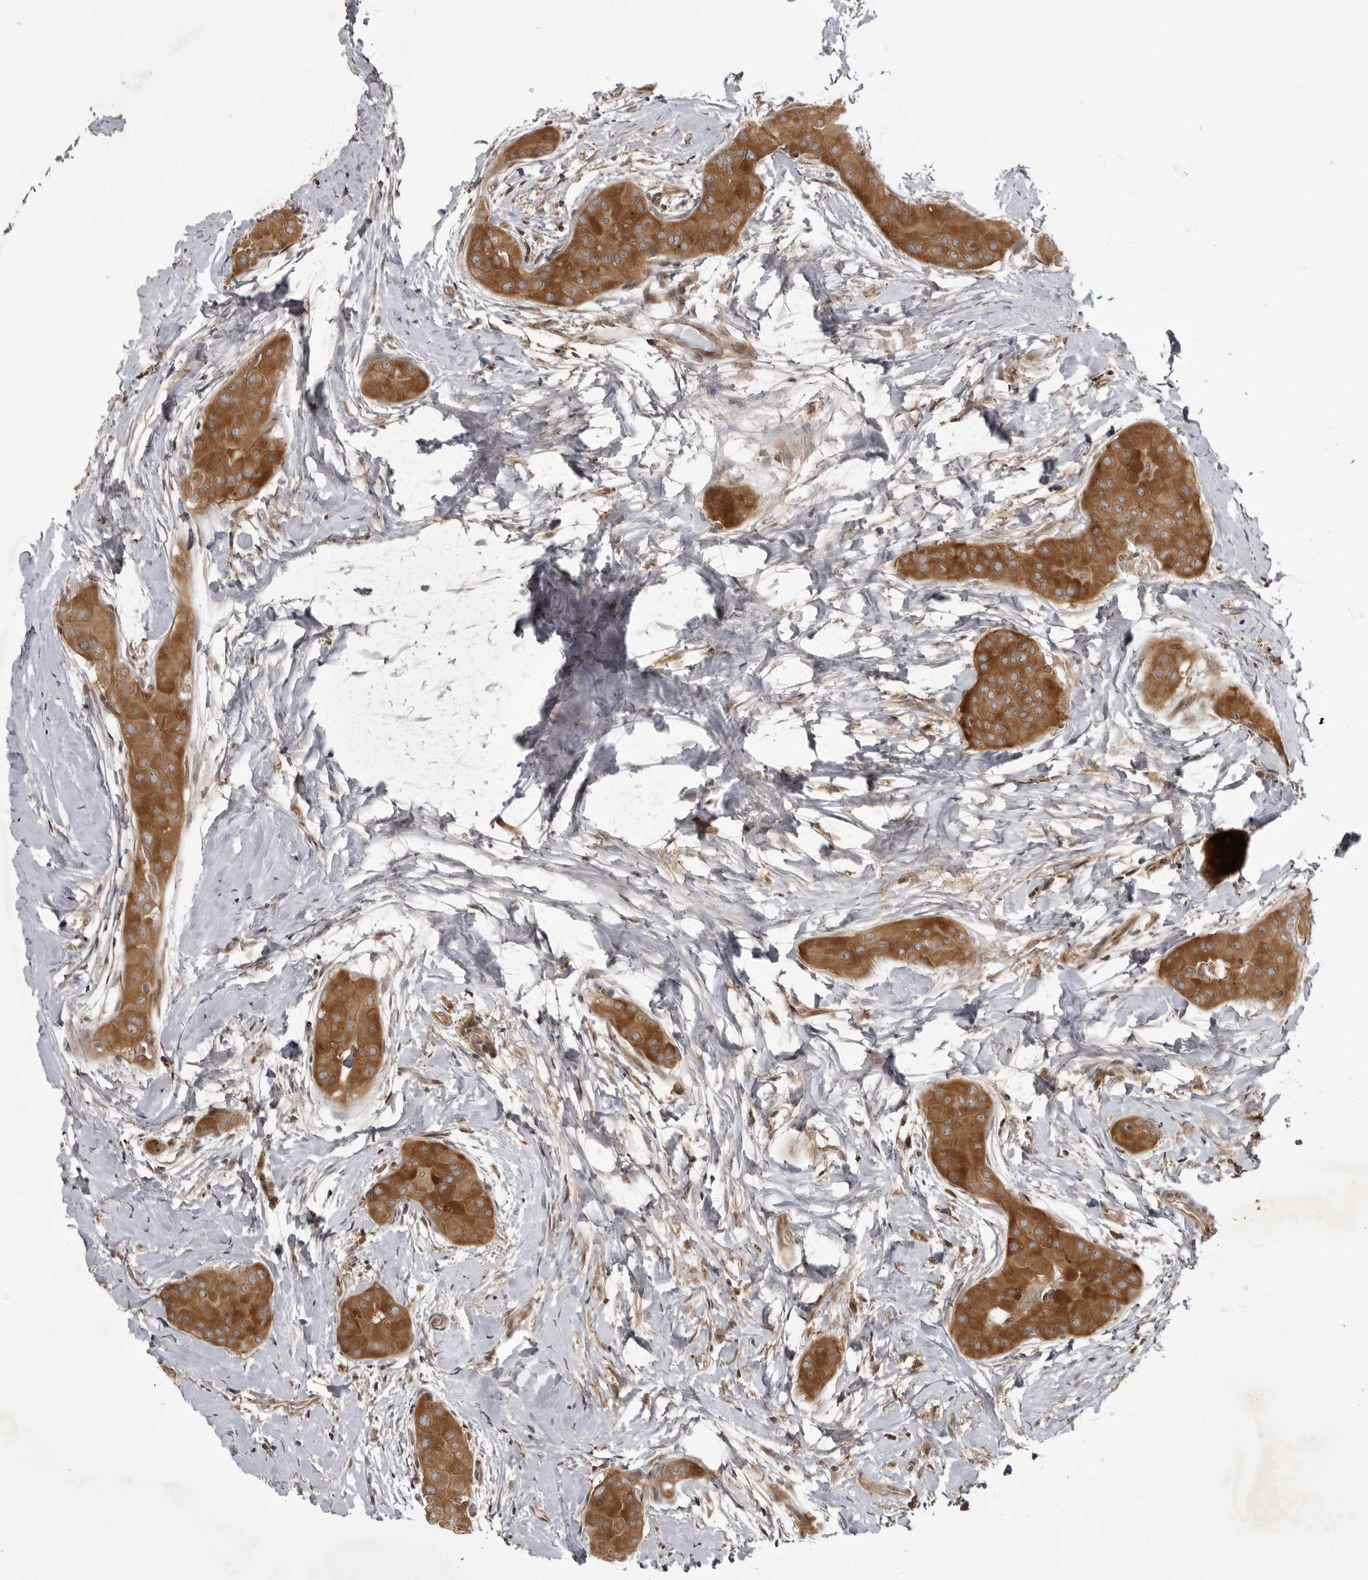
{"staining": {"intensity": "moderate", "quantity": ">75%", "location": "cytoplasmic/membranous"}, "tissue": "thyroid cancer", "cell_type": "Tumor cells", "image_type": "cancer", "snomed": [{"axis": "morphology", "description": "Papillary adenocarcinoma, NOS"}, {"axis": "topography", "description": "Thyroid gland"}], "caption": "Moderate cytoplasmic/membranous staining for a protein is seen in approximately >75% of tumor cells of thyroid cancer (papillary adenocarcinoma) using IHC.", "gene": "USP43", "patient": {"sex": "male", "age": 33}}